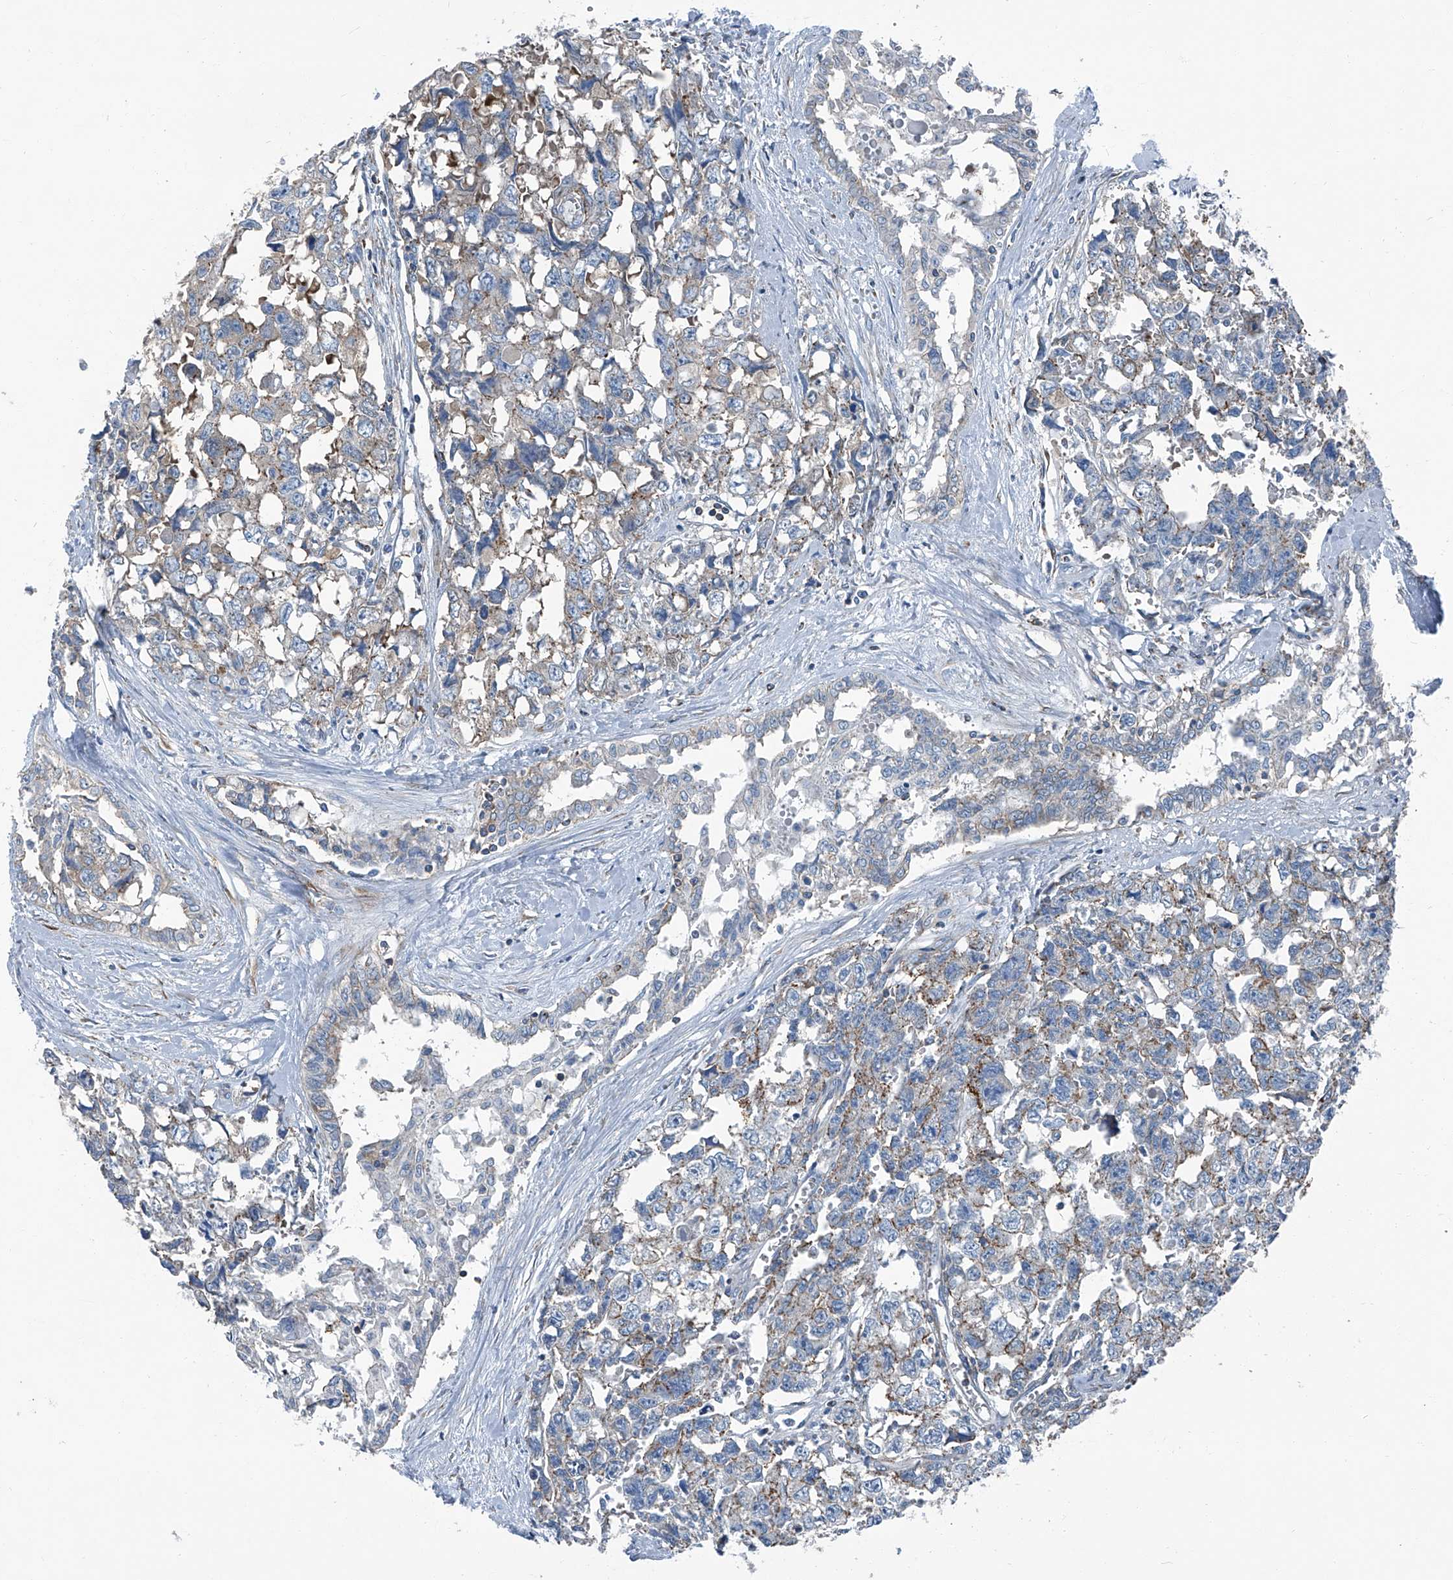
{"staining": {"intensity": "moderate", "quantity": "25%-75%", "location": "cytoplasmic/membranous"}, "tissue": "testis cancer", "cell_type": "Tumor cells", "image_type": "cancer", "snomed": [{"axis": "morphology", "description": "Carcinoma, Embryonal, NOS"}, {"axis": "topography", "description": "Testis"}], "caption": "Testis embryonal carcinoma stained with a protein marker shows moderate staining in tumor cells.", "gene": "SEPTIN7", "patient": {"sex": "male", "age": 31}}